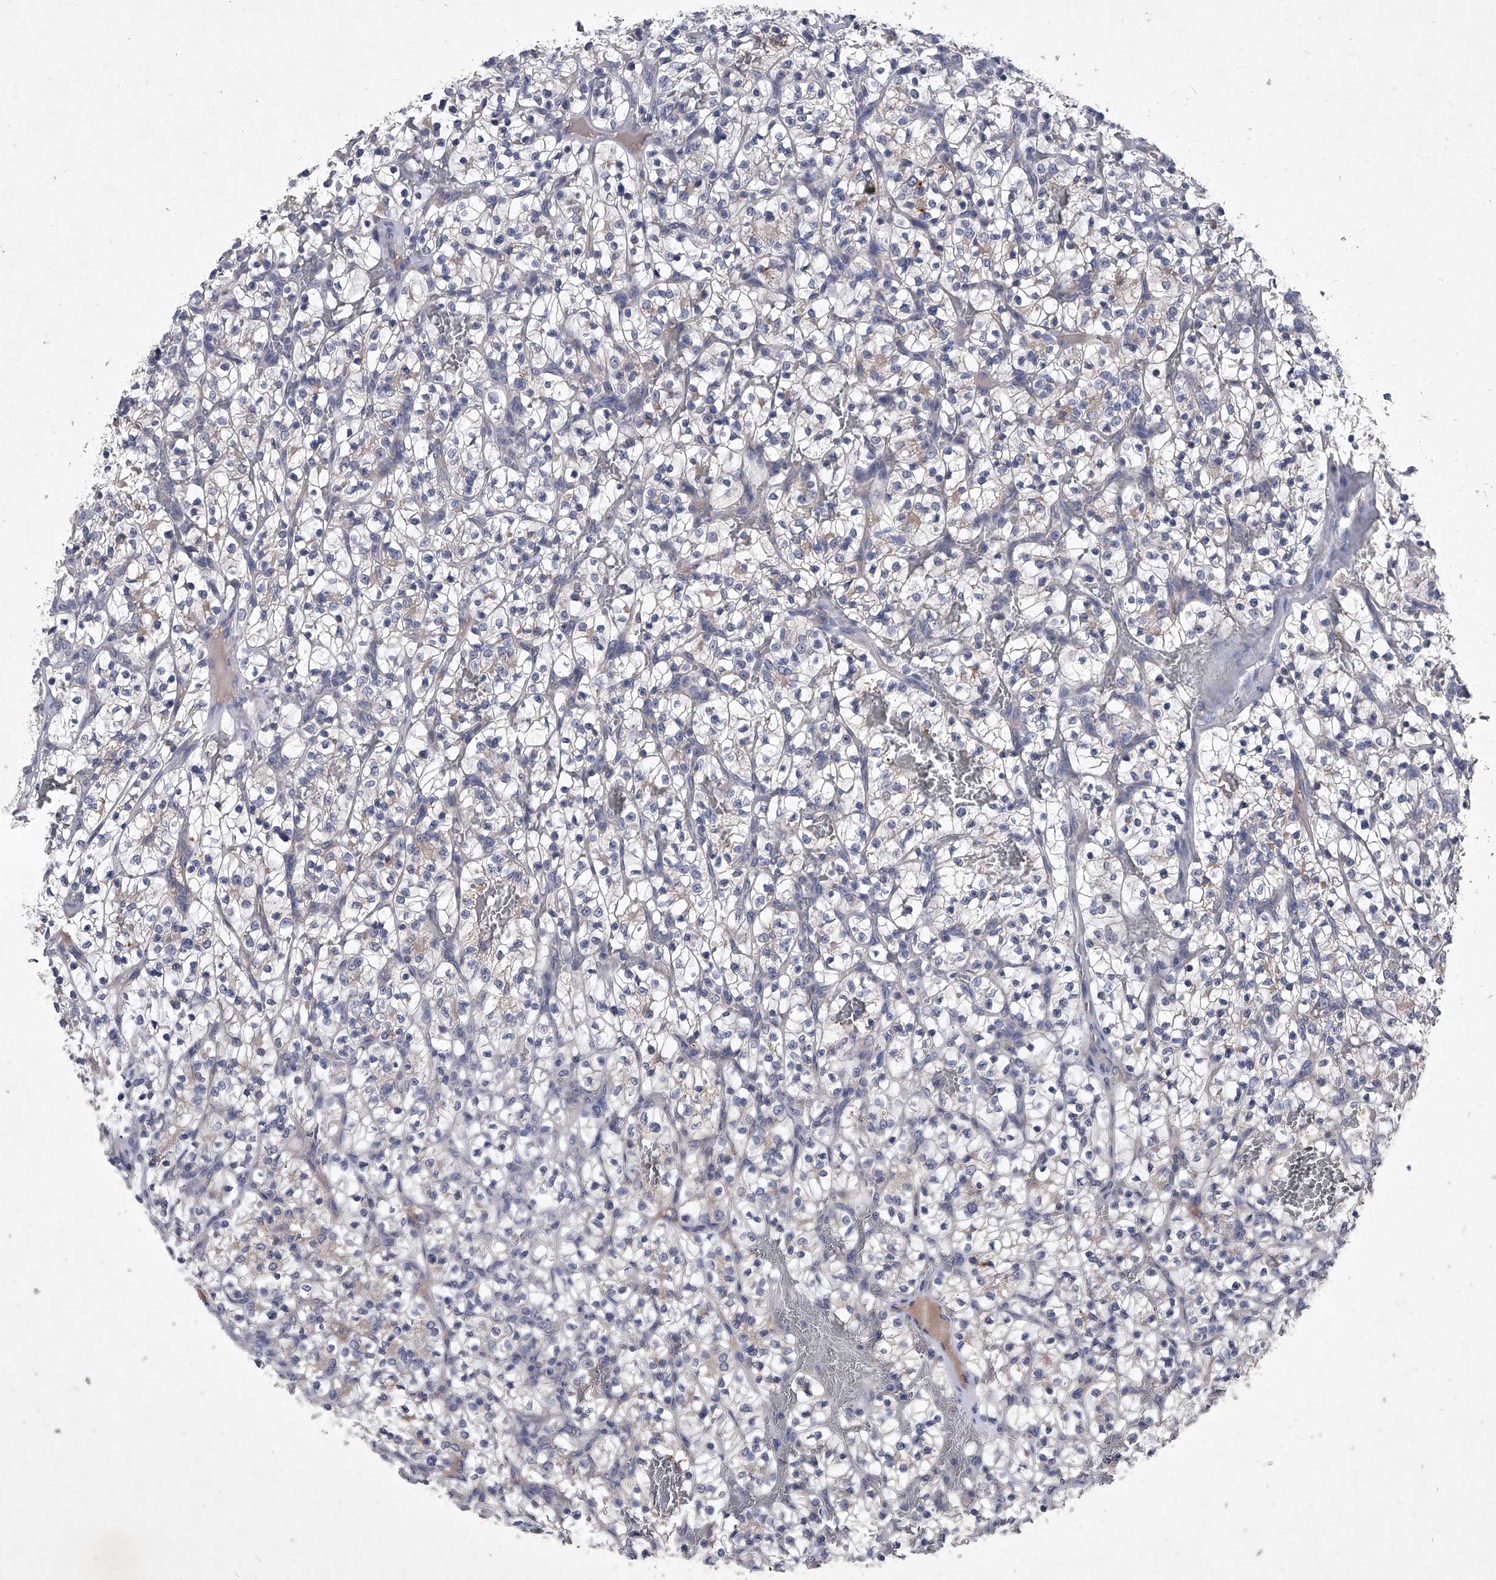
{"staining": {"intensity": "negative", "quantity": "none", "location": "none"}, "tissue": "renal cancer", "cell_type": "Tumor cells", "image_type": "cancer", "snomed": [{"axis": "morphology", "description": "Adenocarcinoma, NOS"}, {"axis": "topography", "description": "Kidney"}], "caption": "DAB (3,3'-diaminobenzidine) immunohistochemical staining of renal cancer (adenocarcinoma) reveals no significant positivity in tumor cells. Brightfield microscopy of immunohistochemistry stained with DAB (brown) and hematoxylin (blue), captured at high magnification.", "gene": "C5", "patient": {"sex": "female", "age": 57}}